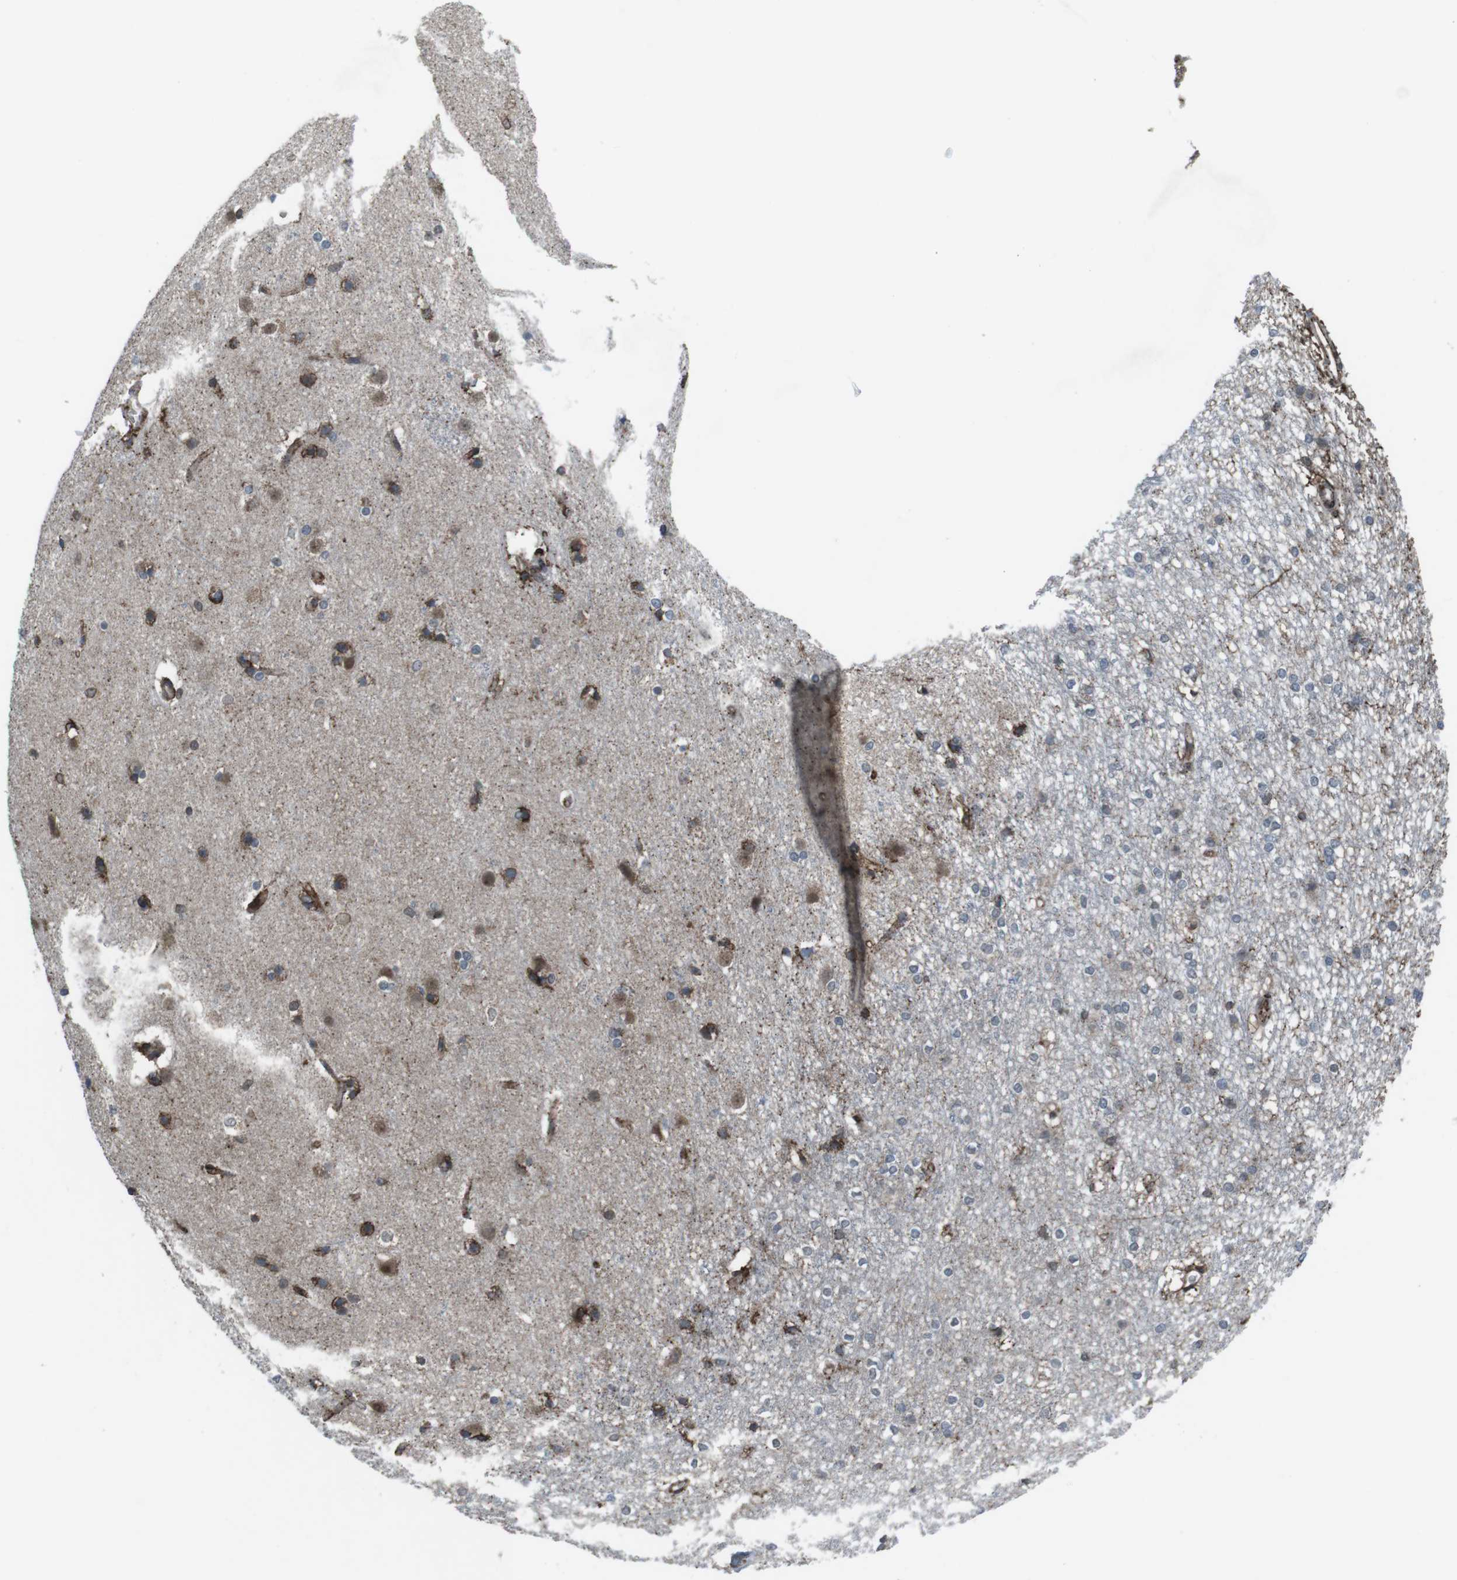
{"staining": {"intensity": "moderate", "quantity": "<25%", "location": "cytoplasmic/membranous"}, "tissue": "caudate", "cell_type": "Glial cells", "image_type": "normal", "snomed": [{"axis": "morphology", "description": "Normal tissue, NOS"}, {"axis": "topography", "description": "Lateral ventricle wall"}], "caption": "IHC photomicrograph of unremarkable caudate: caudate stained using immunohistochemistry (IHC) shows low levels of moderate protein expression localized specifically in the cytoplasmic/membranous of glial cells, appearing as a cytoplasmic/membranous brown color.", "gene": "GDF10", "patient": {"sex": "female", "age": 19}}